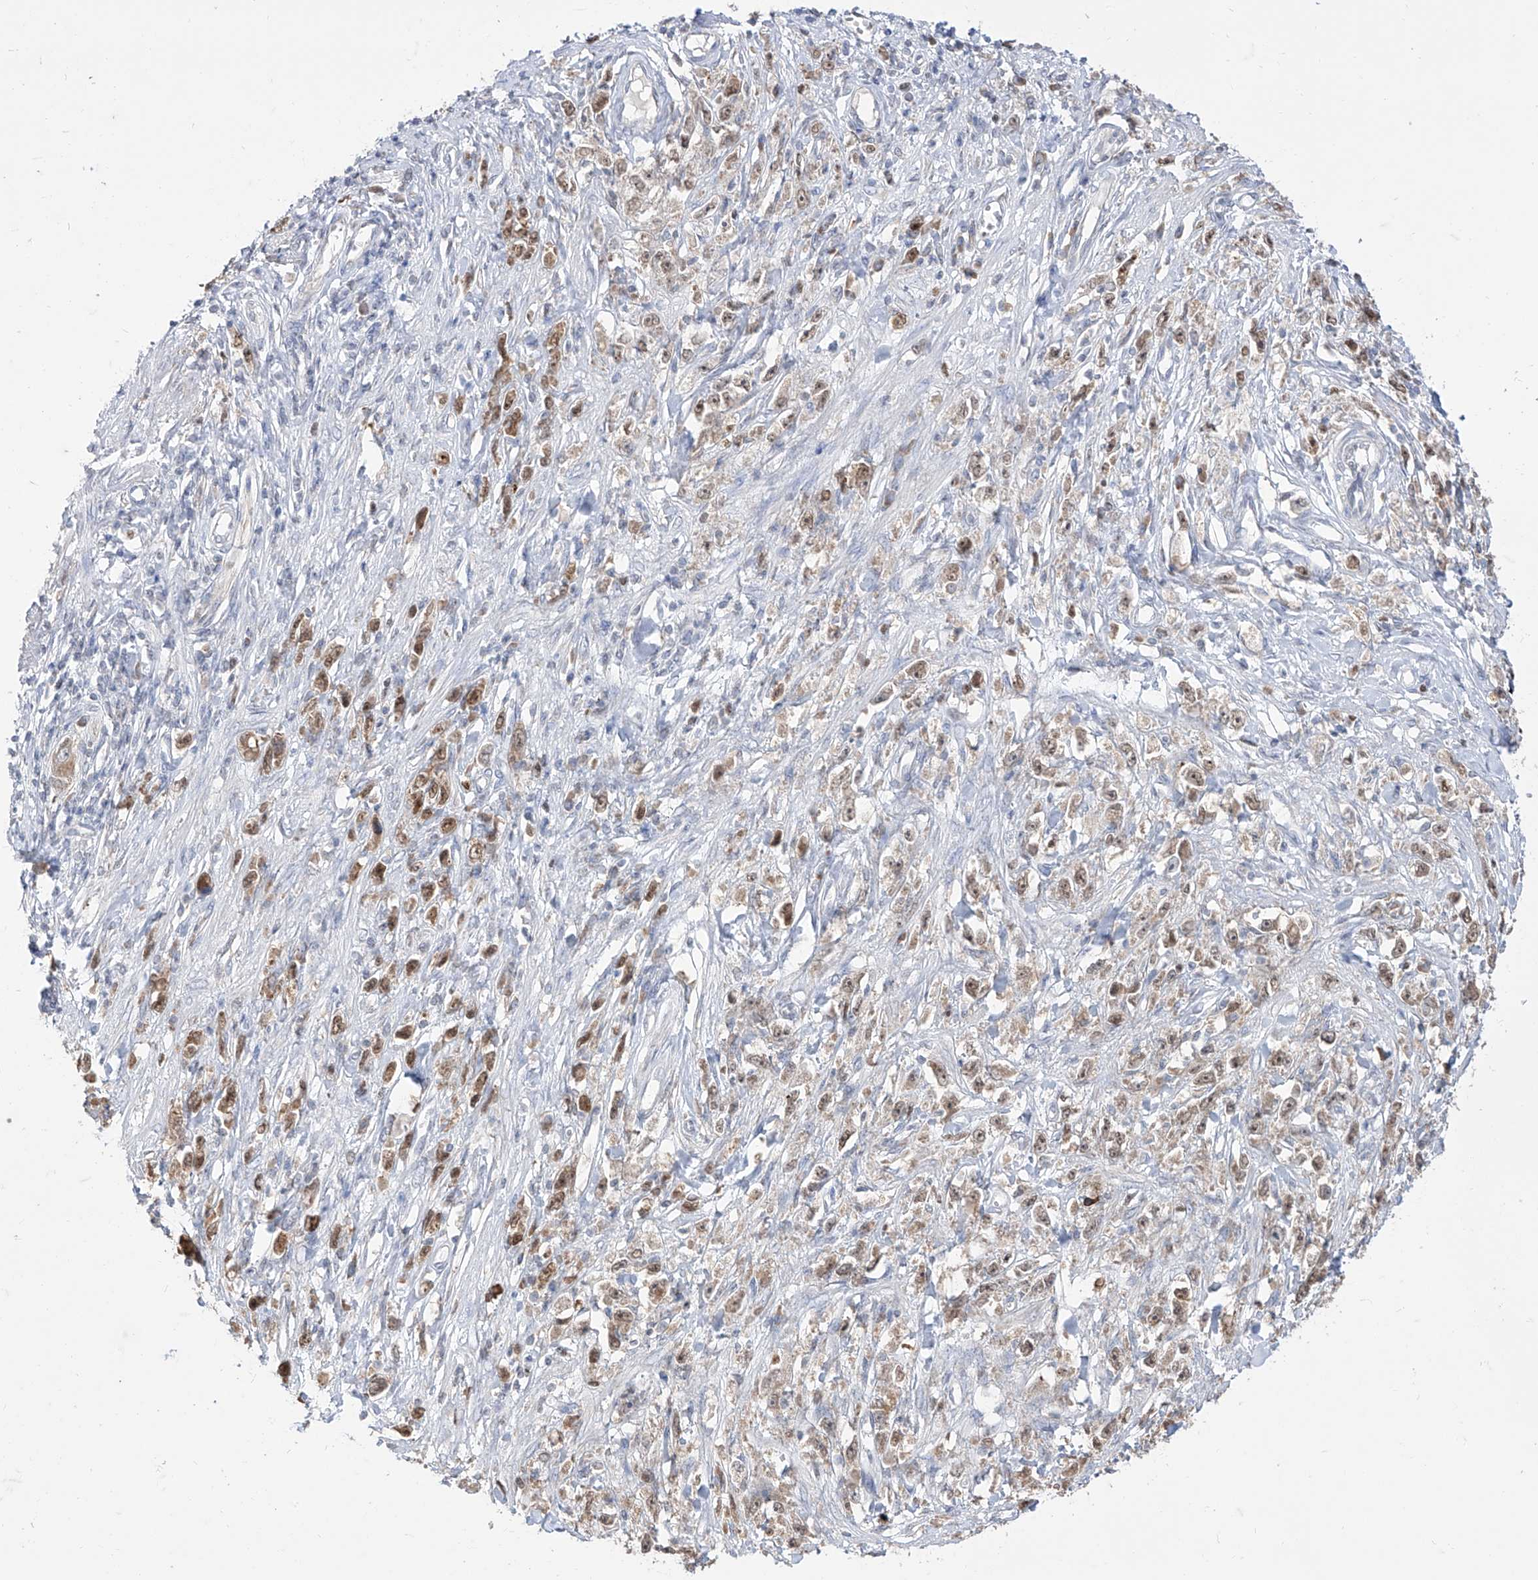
{"staining": {"intensity": "moderate", "quantity": ">75%", "location": "cytoplasmic/membranous,nuclear"}, "tissue": "stomach cancer", "cell_type": "Tumor cells", "image_type": "cancer", "snomed": [{"axis": "morphology", "description": "Adenocarcinoma, NOS"}, {"axis": "topography", "description": "Stomach"}], "caption": "Approximately >75% of tumor cells in human stomach cancer exhibit moderate cytoplasmic/membranous and nuclear protein positivity as visualized by brown immunohistochemical staining.", "gene": "BROX", "patient": {"sex": "female", "age": 59}}